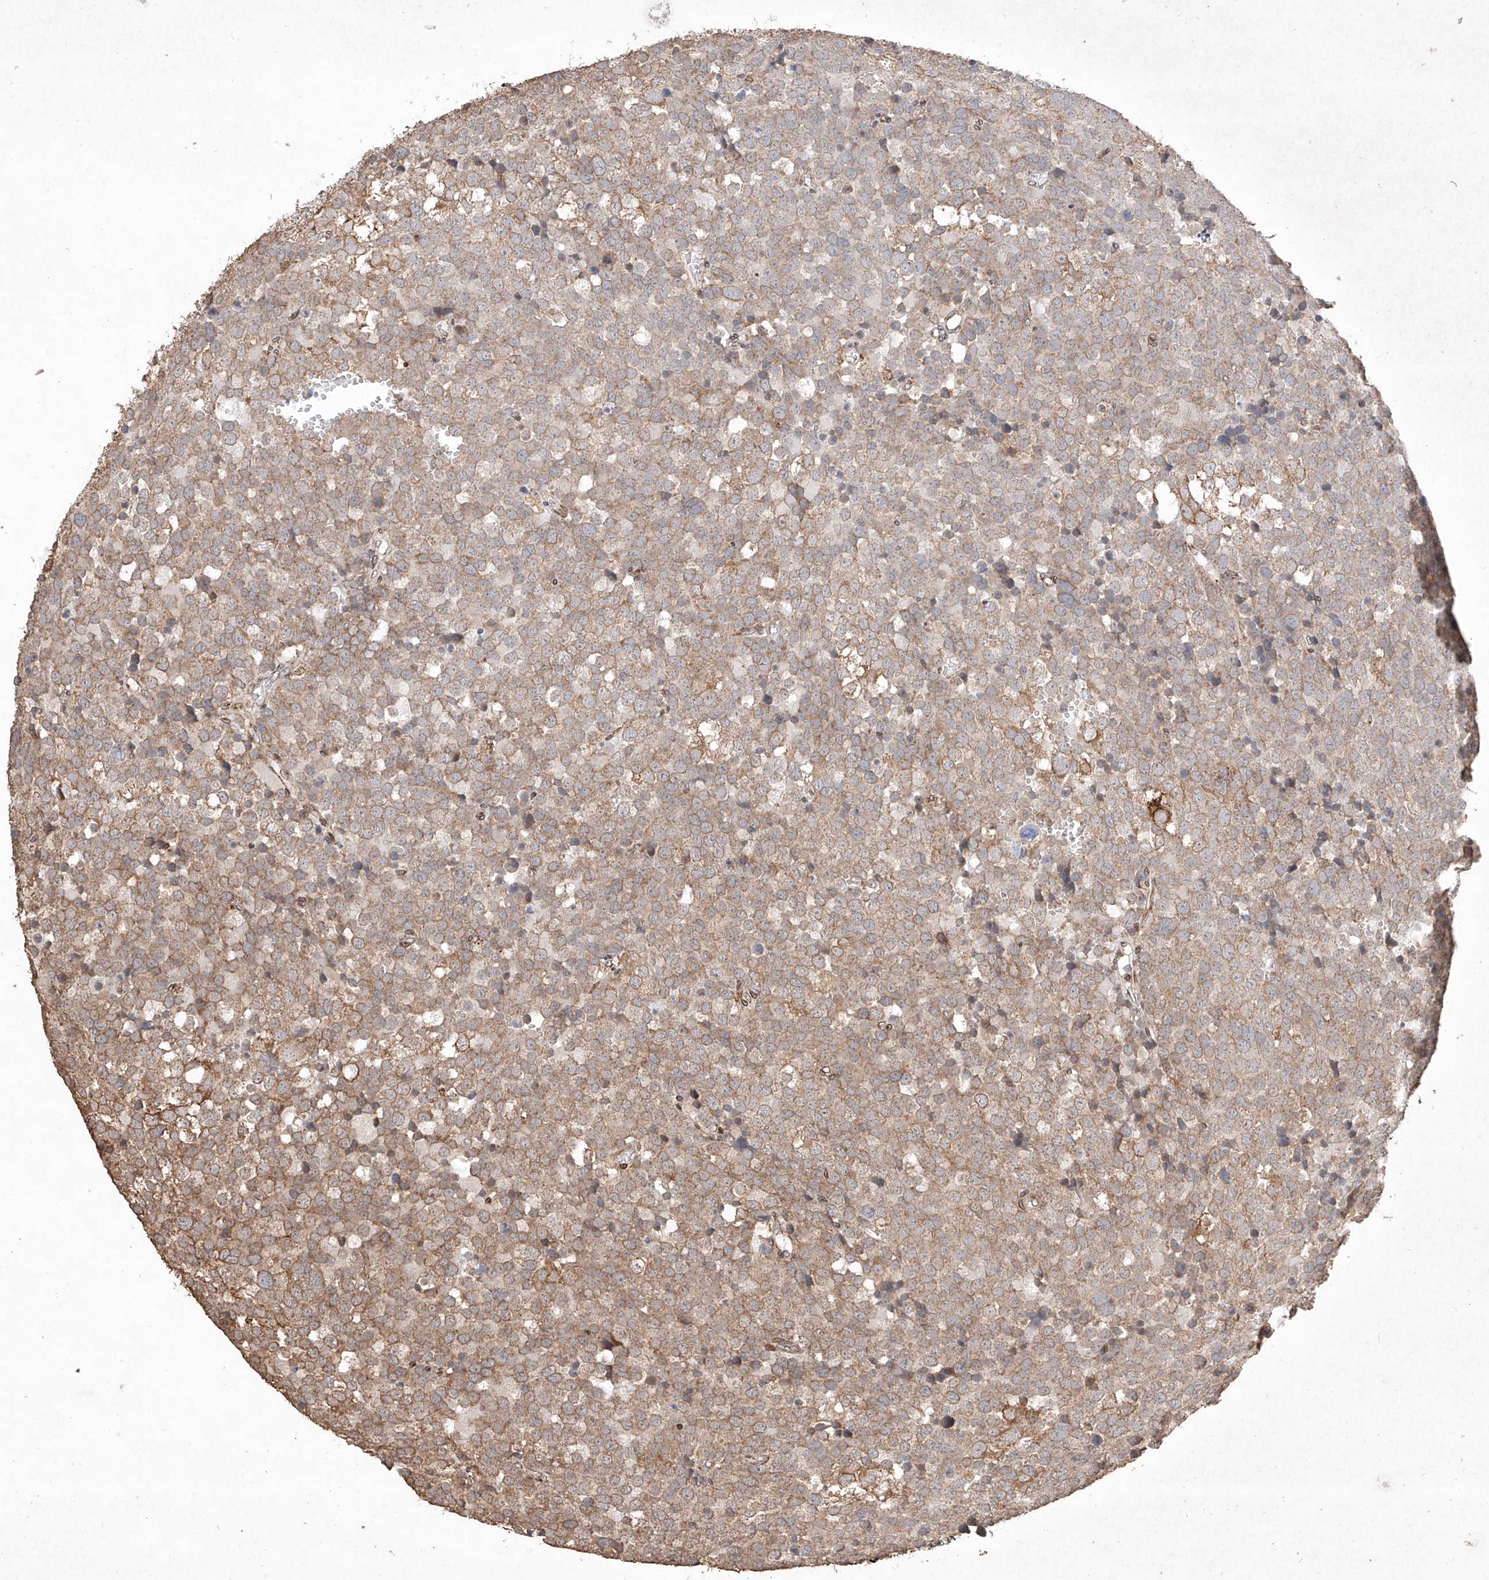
{"staining": {"intensity": "moderate", "quantity": ">75%", "location": "cytoplasmic/membranous"}, "tissue": "testis cancer", "cell_type": "Tumor cells", "image_type": "cancer", "snomed": [{"axis": "morphology", "description": "Seminoma, NOS"}, {"axis": "topography", "description": "Testis"}], "caption": "Immunohistochemistry (IHC) of testis cancer displays medium levels of moderate cytoplasmic/membranous positivity in approximately >75% of tumor cells. Nuclei are stained in blue.", "gene": "SEMA3B", "patient": {"sex": "male", "age": 71}}